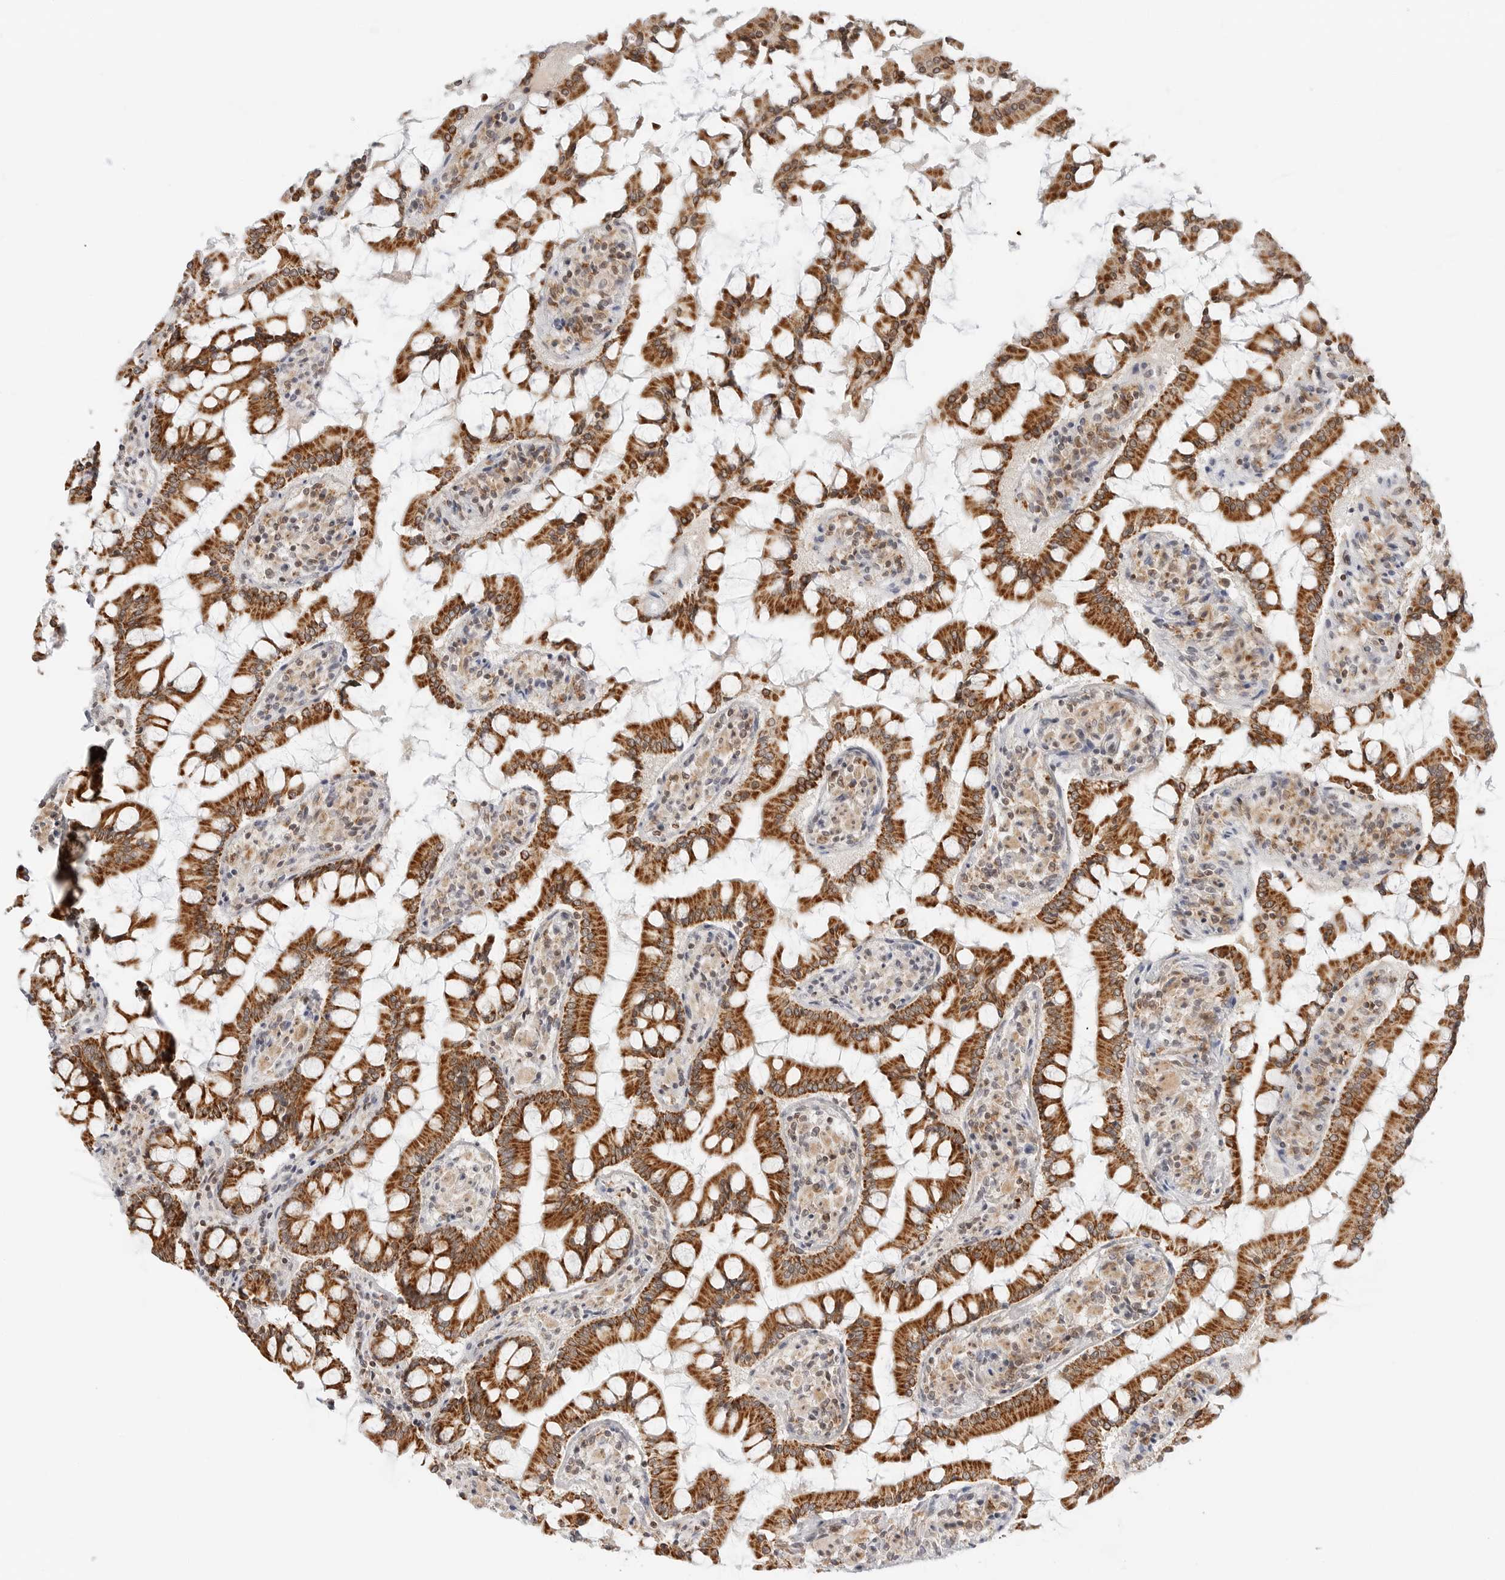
{"staining": {"intensity": "strong", "quantity": ">75%", "location": "cytoplasmic/membranous"}, "tissue": "small intestine", "cell_type": "Glandular cells", "image_type": "normal", "snomed": [{"axis": "morphology", "description": "Normal tissue, NOS"}, {"axis": "topography", "description": "Small intestine"}], "caption": "Brown immunohistochemical staining in normal human small intestine reveals strong cytoplasmic/membranous staining in approximately >75% of glandular cells. (Brightfield microscopy of DAB IHC at high magnification).", "gene": "DYRK4", "patient": {"sex": "male", "age": 41}}